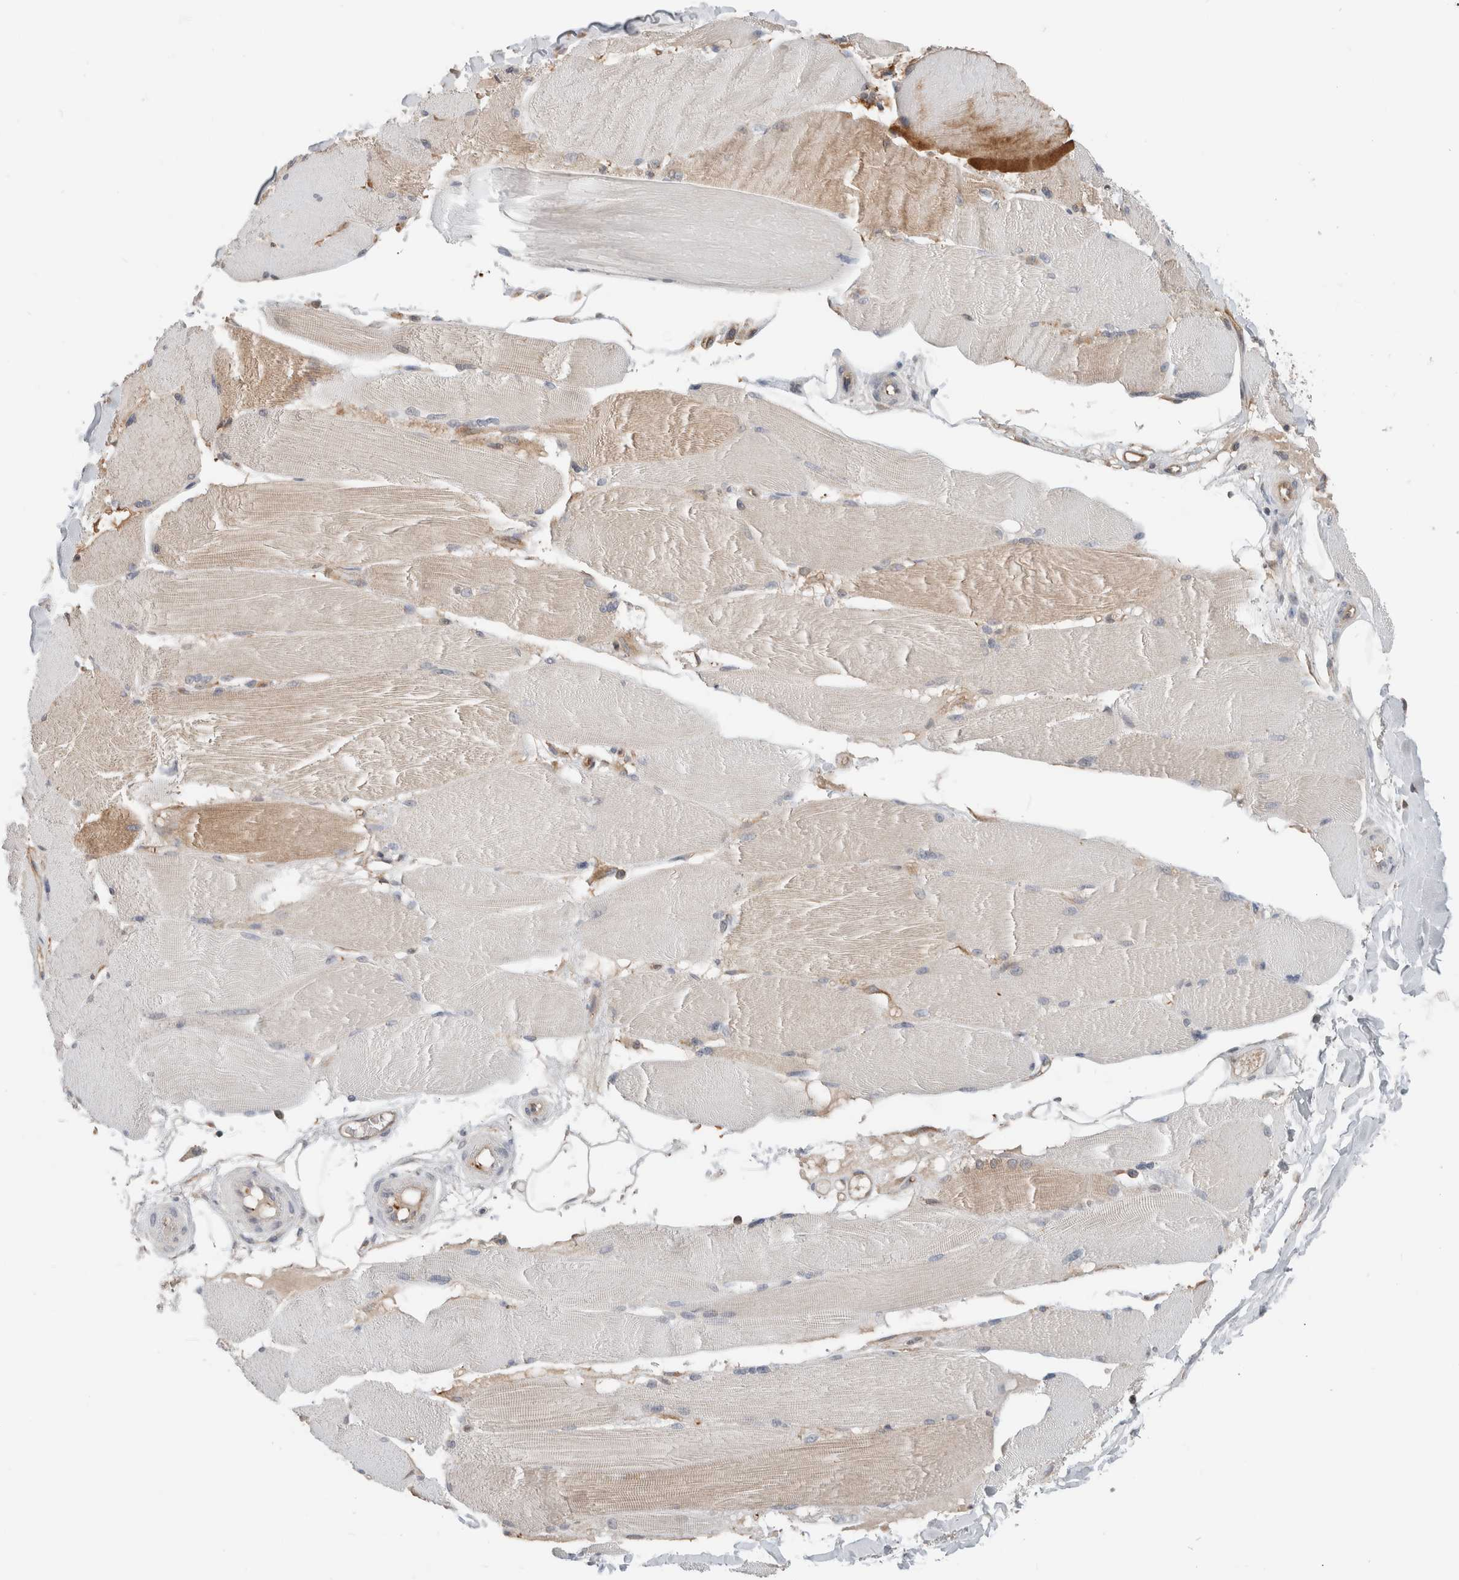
{"staining": {"intensity": "weak", "quantity": "<25%", "location": "cytoplasmic/membranous"}, "tissue": "skeletal muscle", "cell_type": "Myocytes", "image_type": "normal", "snomed": [{"axis": "morphology", "description": "Normal tissue, NOS"}, {"axis": "topography", "description": "Skin"}, {"axis": "topography", "description": "Skeletal muscle"}], "caption": "Immunohistochemistry of benign human skeletal muscle demonstrates no positivity in myocytes. The staining was performed using DAB to visualize the protein expression in brown, while the nuclei were stained in blue with hematoxylin (Magnification: 20x).", "gene": "XPNPEP1", "patient": {"sex": "male", "age": 83}}